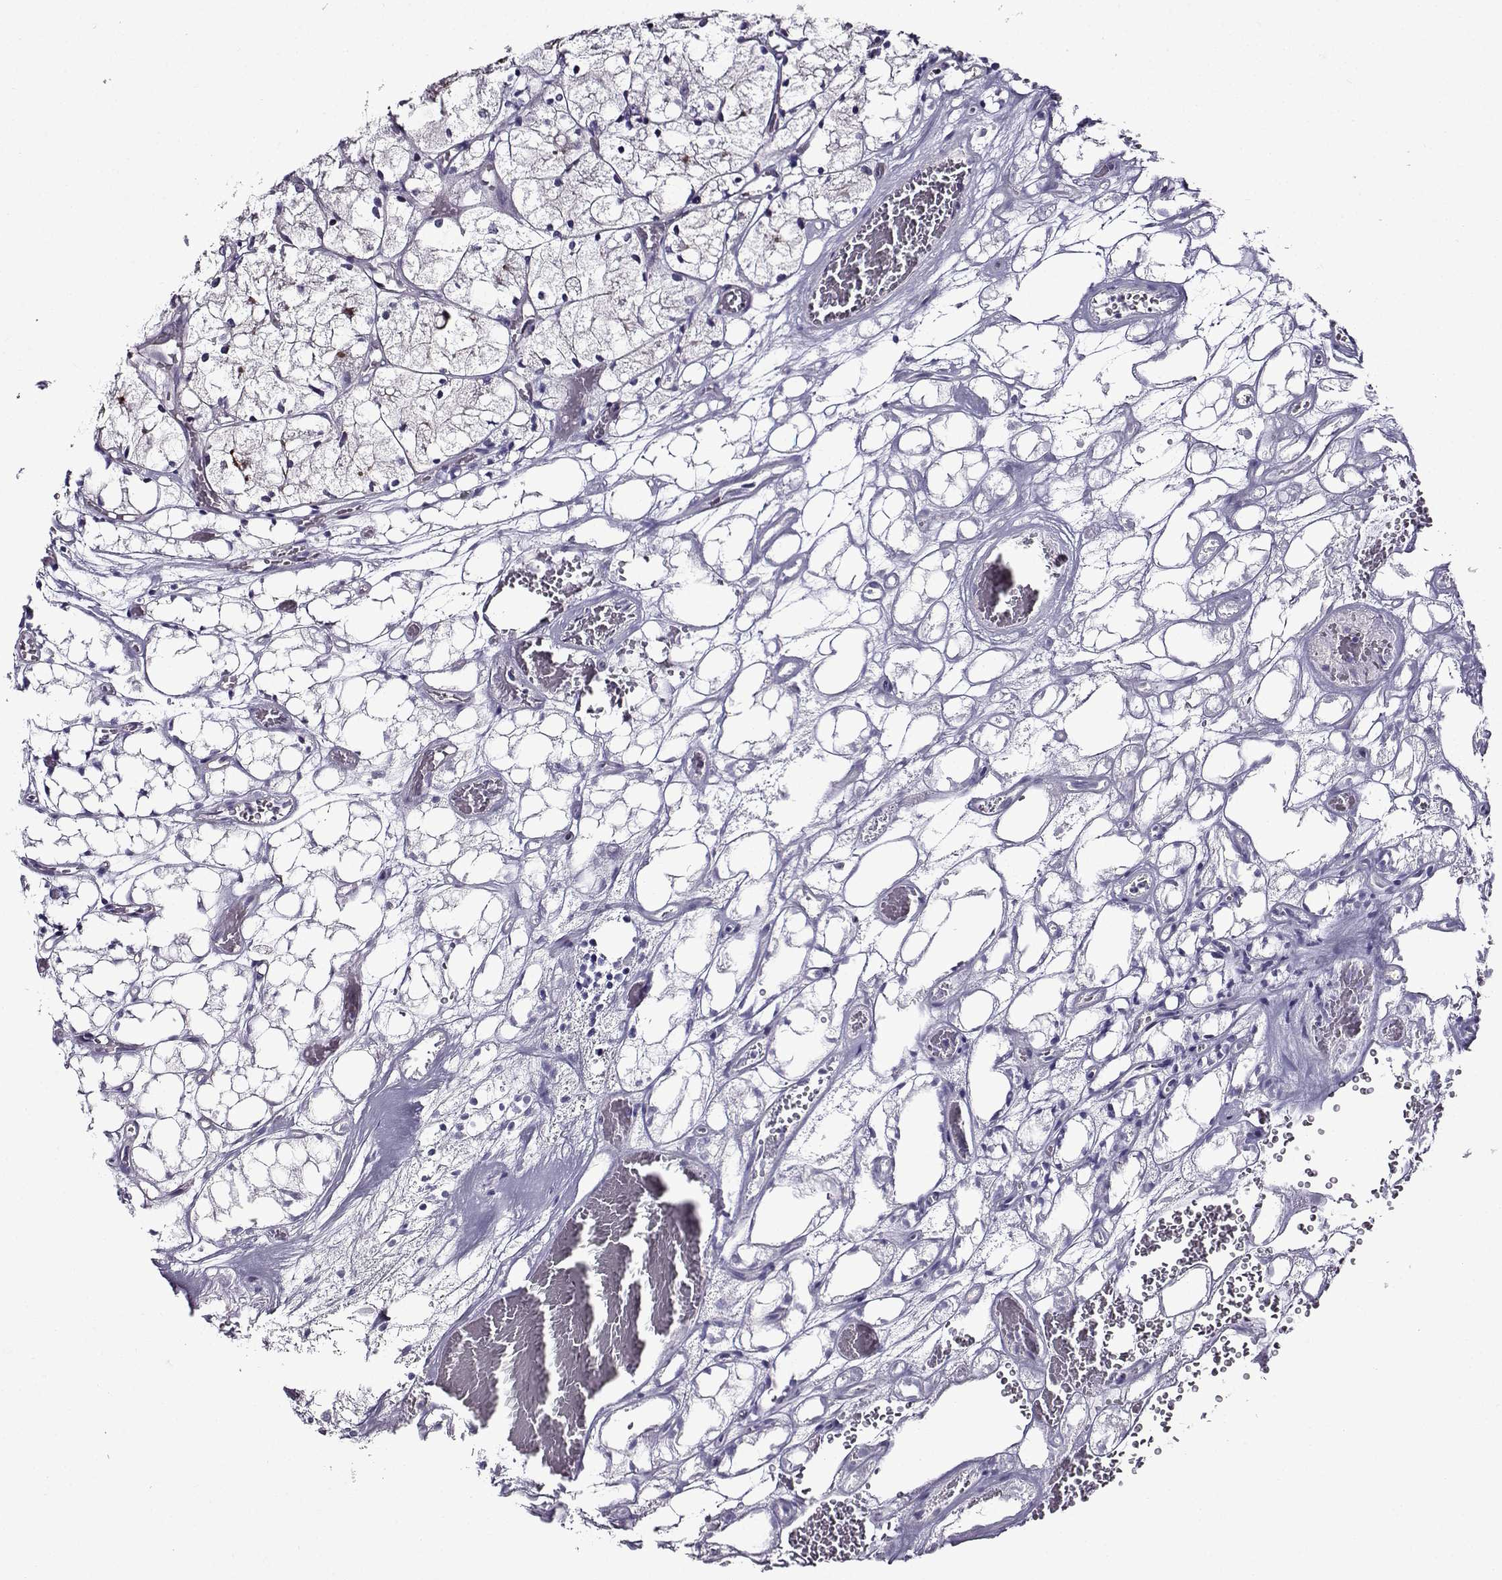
{"staining": {"intensity": "negative", "quantity": "none", "location": "none"}, "tissue": "renal cancer", "cell_type": "Tumor cells", "image_type": "cancer", "snomed": [{"axis": "morphology", "description": "Adenocarcinoma, NOS"}, {"axis": "topography", "description": "Kidney"}], "caption": "A high-resolution histopathology image shows immunohistochemistry (IHC) staining of adenocarcinoma (renal), which demonstrates no significant expression in tumor cells. (Immunohistochemistry, brightfield microscopy, high magnification).", "gene": "TMEM266", "patient": {"sex": "female", "age": 69}}